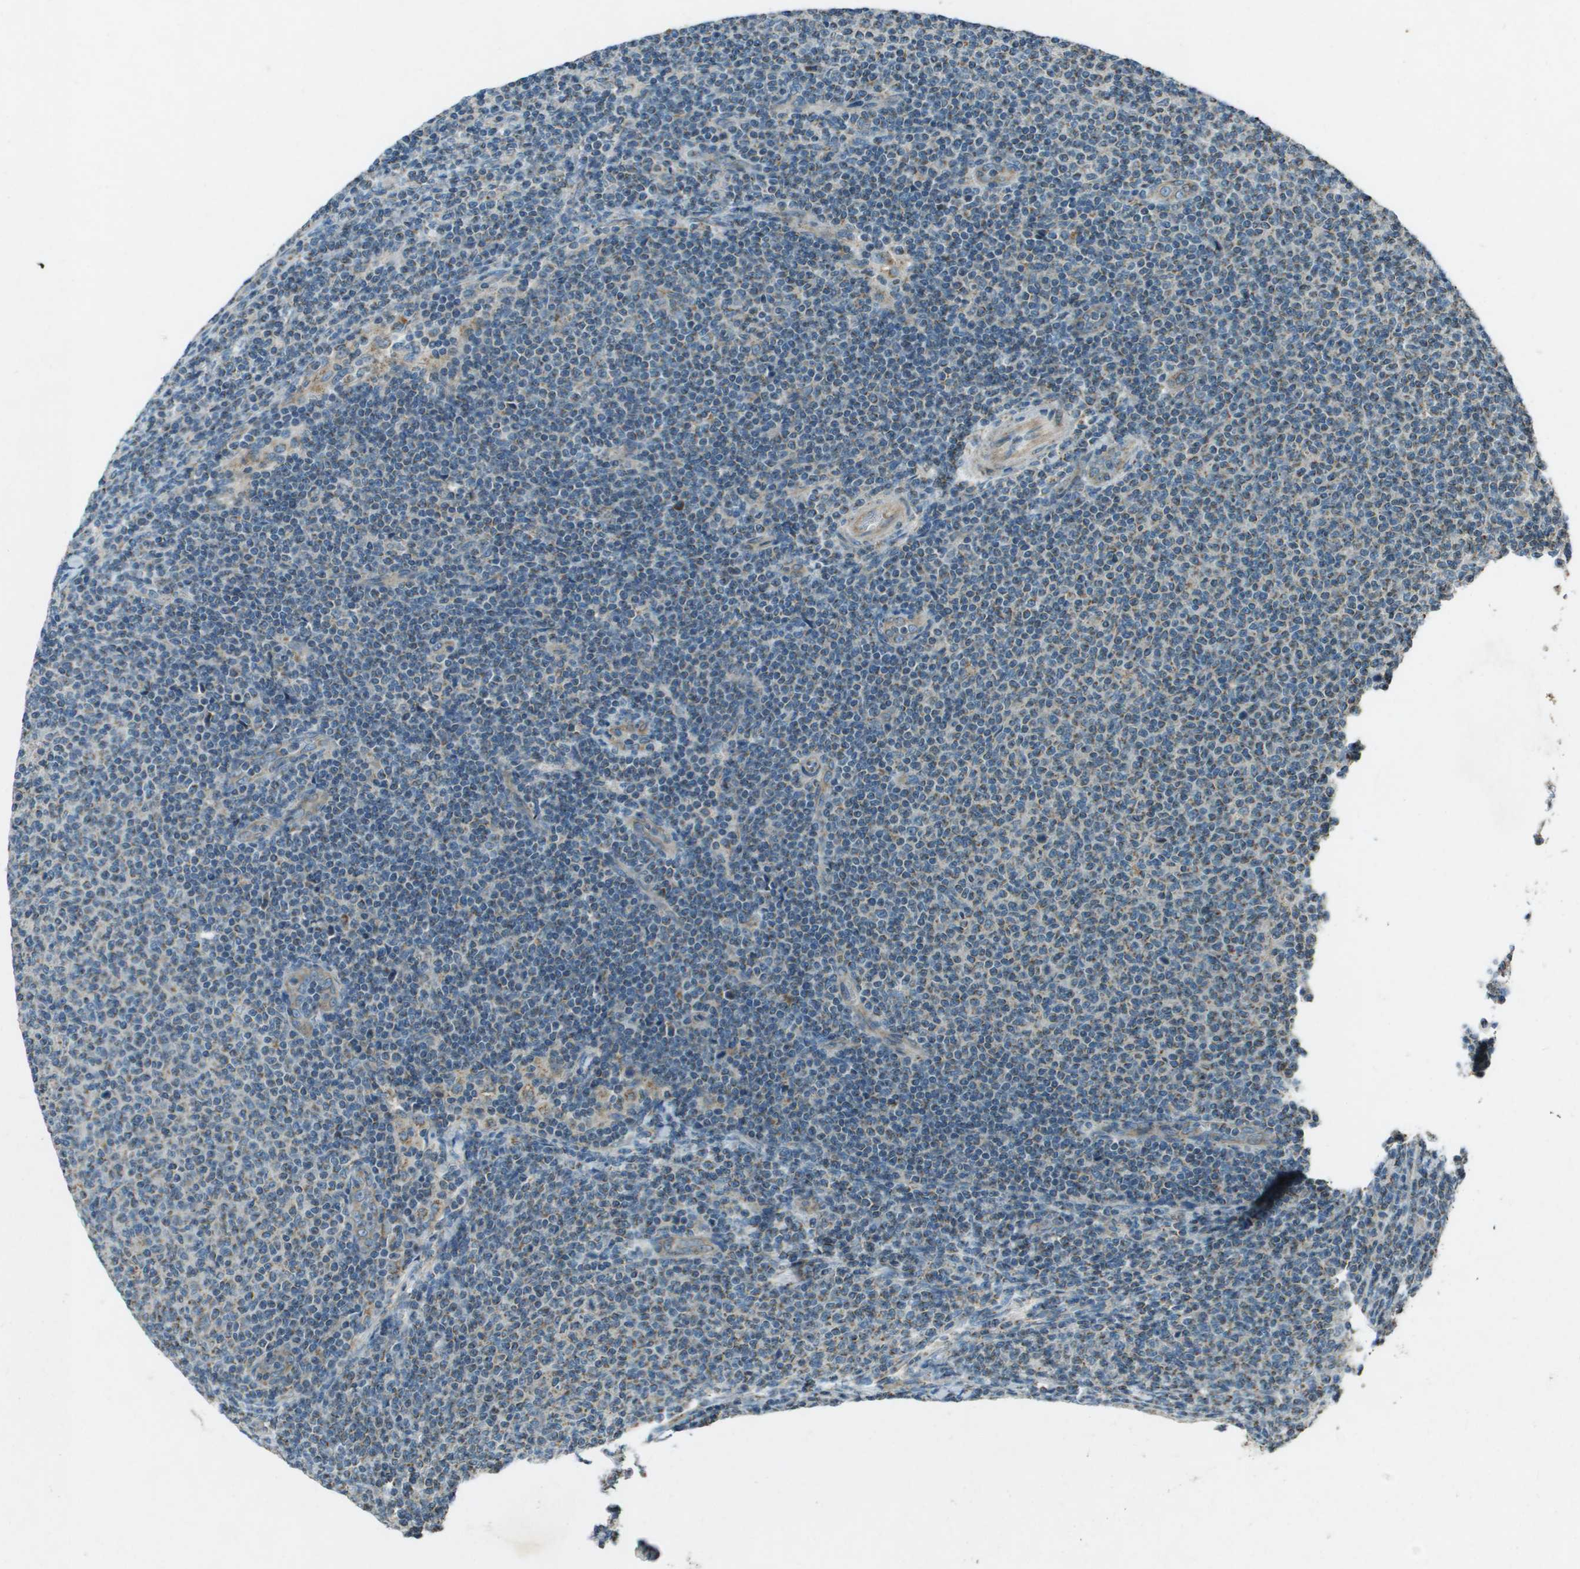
{"staining": {"intensity": "moderate", "quantity": "<25%", "location": "cytoplasmic/membranous"}, "tissue": "lymphoma", "cell_type": "Tumor cells", "image_type": "cancer", "snomed": [{"axis": "morphology", "description": "Malignant lymphoma, non-Hodgkin's type, Low grade"}, {"axis": "topography", "description": "Lymph node"}], "caption": "A brown stain shows moderate cytoplasmic/membranous expression of a protein in human lymphoma tumor cells. (brown staining indicates protein expression, while blue staining denotes nuclei).", "gene": "MIGA1", "patient": {"sex": "male", "age": 66}}